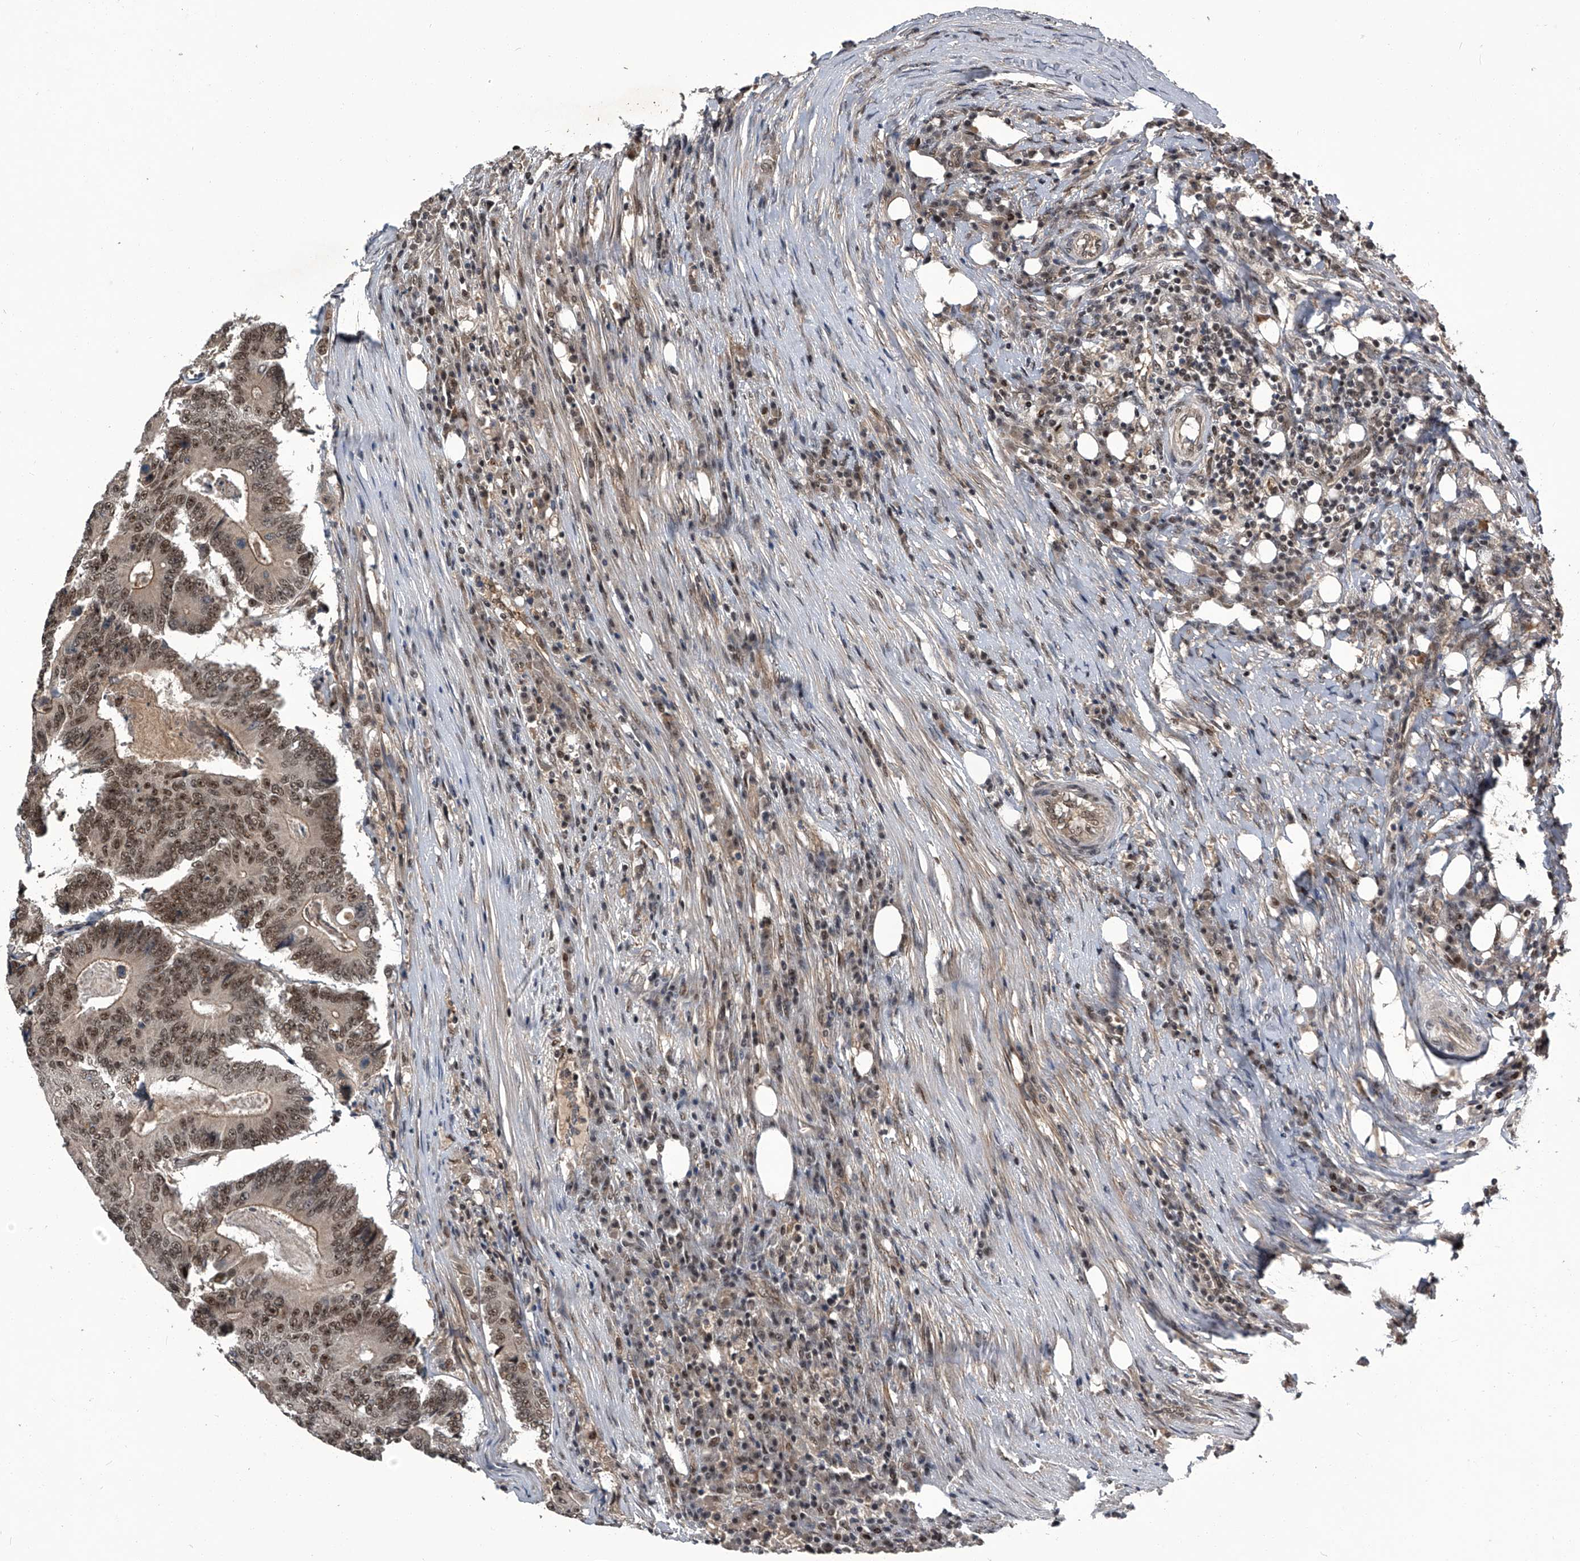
{"staining": {"intensity": "moderate", "quantity": ">75%", "location": "nuclear"}, "tissue": "colorectal cancer", "cell_type": "Tumor cells", "image_type": "cancer", "snomed": [{"axis": "morphology", "description": "Adenocarcinoma, NOS"}, {"axis": "topography", "description": "Colon"}], "caption": "Immunohistochemical staining of colorectal cancer (adenocarcinoma) shows medium levels of moderate nuclear positivity in about >75% of tumor cells.", "gene": "SLC12A8", "patient": {"sex": "male", "age": 83}}